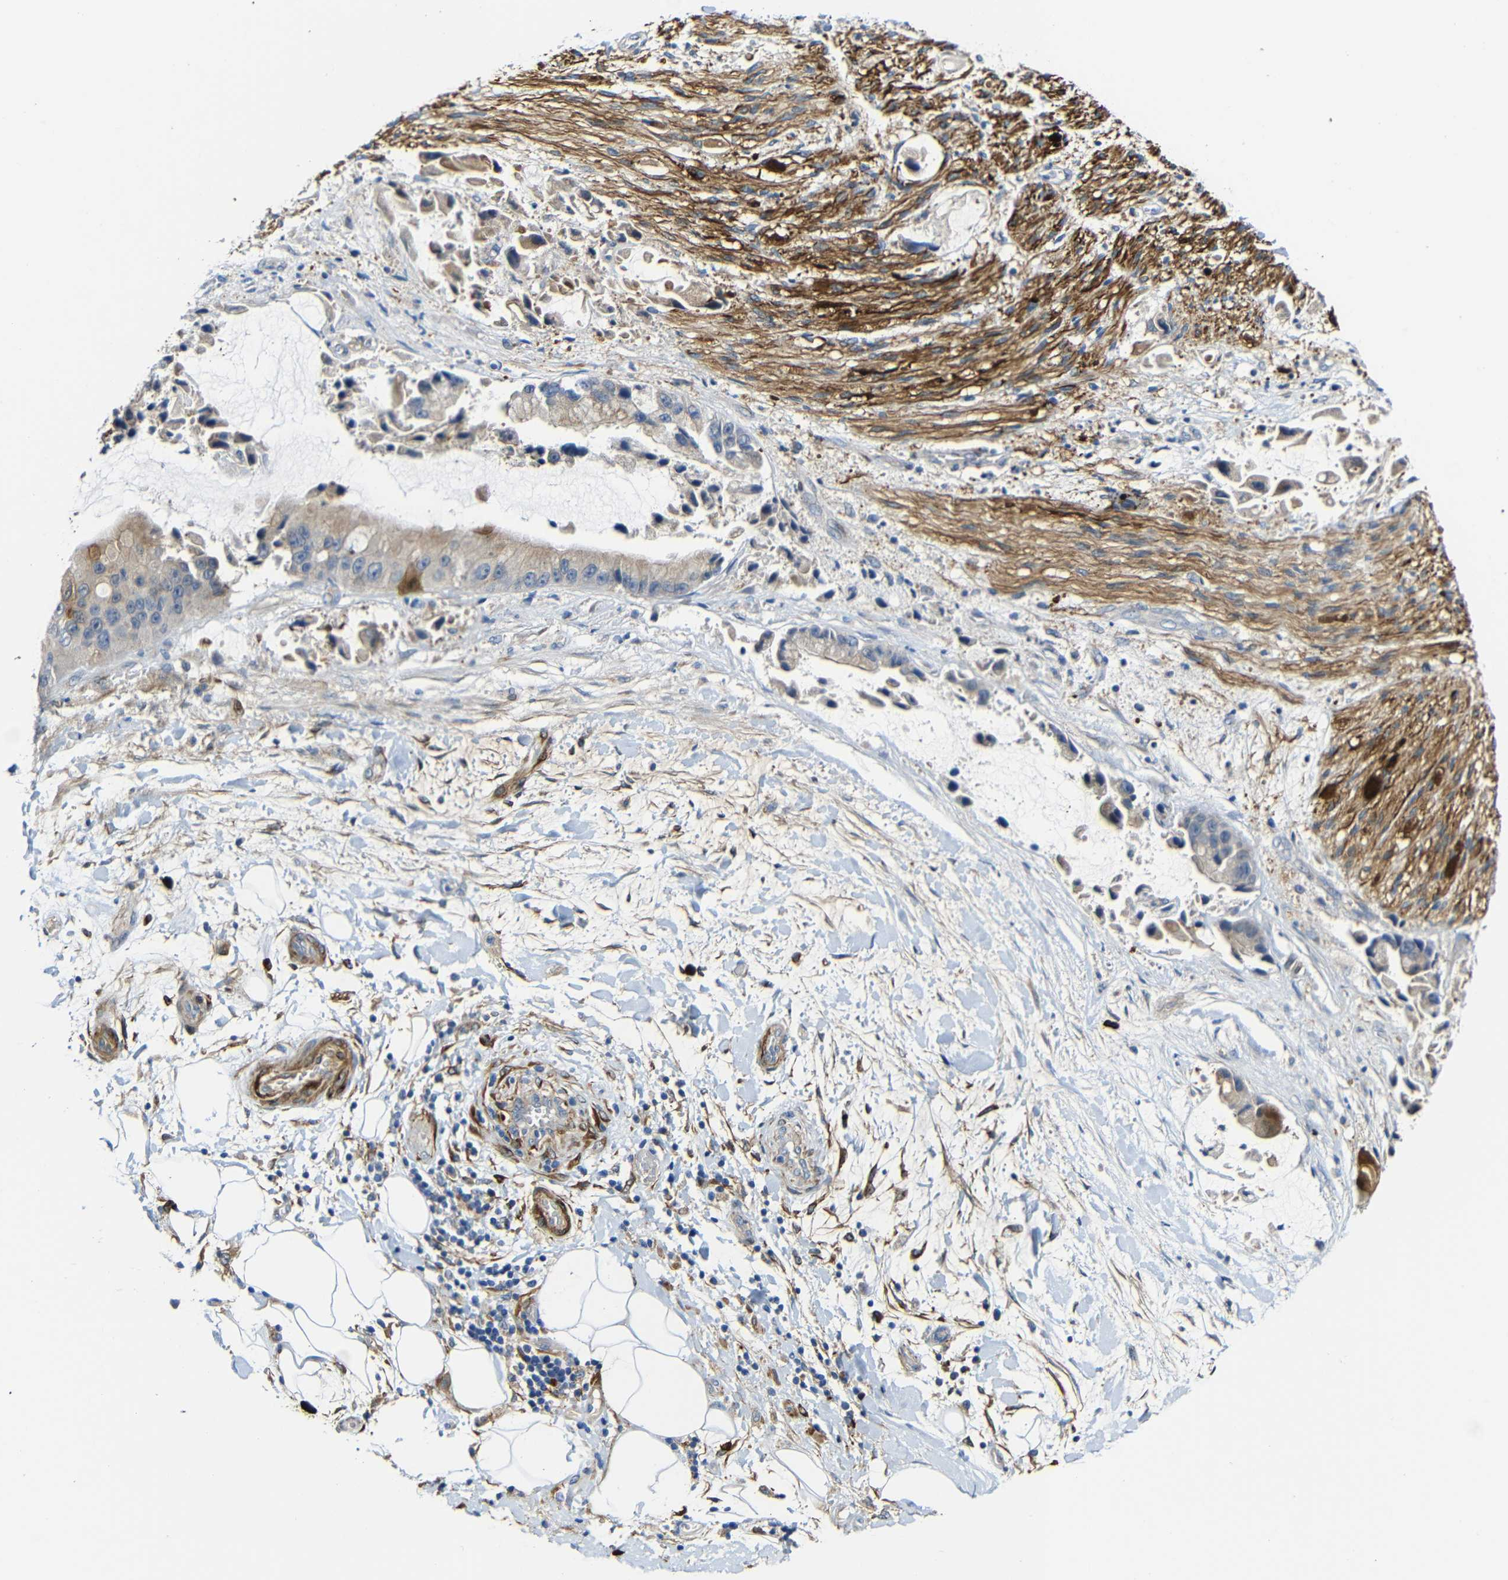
{"staining": {"intensity": "negative", "quantity": "none", "location": "none"}, "tissue": "adipose tissue", "cell_type": "Adipocytes", "image_type": "normal", "snomed": [{"axis": "morphology", "description": "Normal tissue, NOS"}, {"axis": "morphology", "description": "Cholangiocarcinoma"}, {"axis": "topography", "description": "Liver"}, {"axis": "topography", "description": "Peripheral nerve tissue"}], "caption": "High power microscopy image of an immunohistochemistry image of benign adipose tissue, revealing no significant positivity in adipocytes. (DAB immunohistochemistry (IHC) visualized using brightfield microscopy, high magnification).", "gene": "DCLK1", "patient": {"sex": "male", "age": 50}}